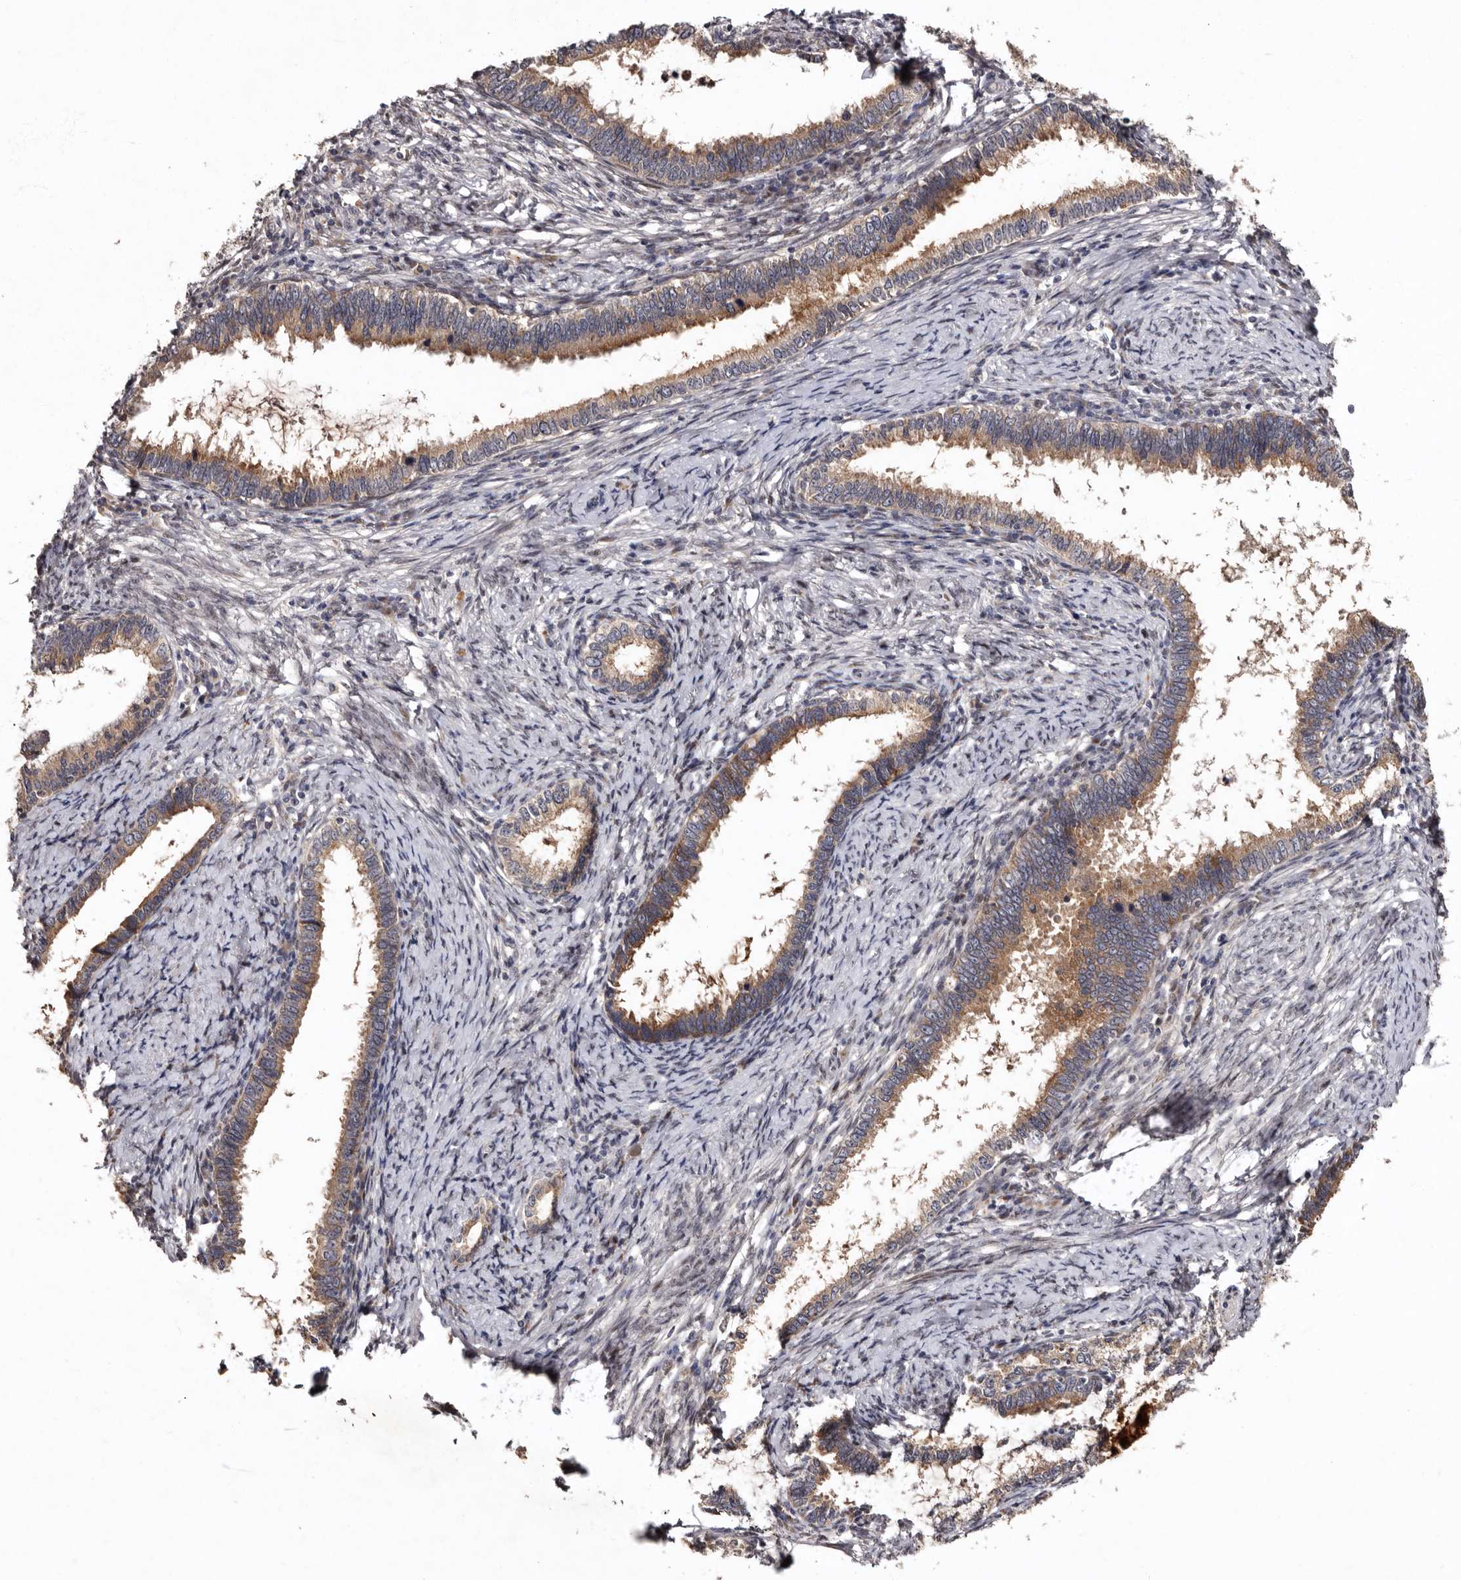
{"staining": {"intensity": "moderate", "quantity": ">75%", "location": "cytoplasmic/membranous"}, "tissue": "cervical cancer", "cell_type": "Tumor cells", "image_type": "cancer", "snomed": [{"axis": "morphology", "description": "Adenocarcinoma, NOS"}, {"axis": "topography", "description": "Cervix"}], "caption": "Immunohistochemical staining of human cervical cancer shows medium levels of moderate cytoplasmic/membranous staining in about >75% of tumor cells.", "gene": "FAM91A1", "patient": {"sex": "female", "age": 36}}